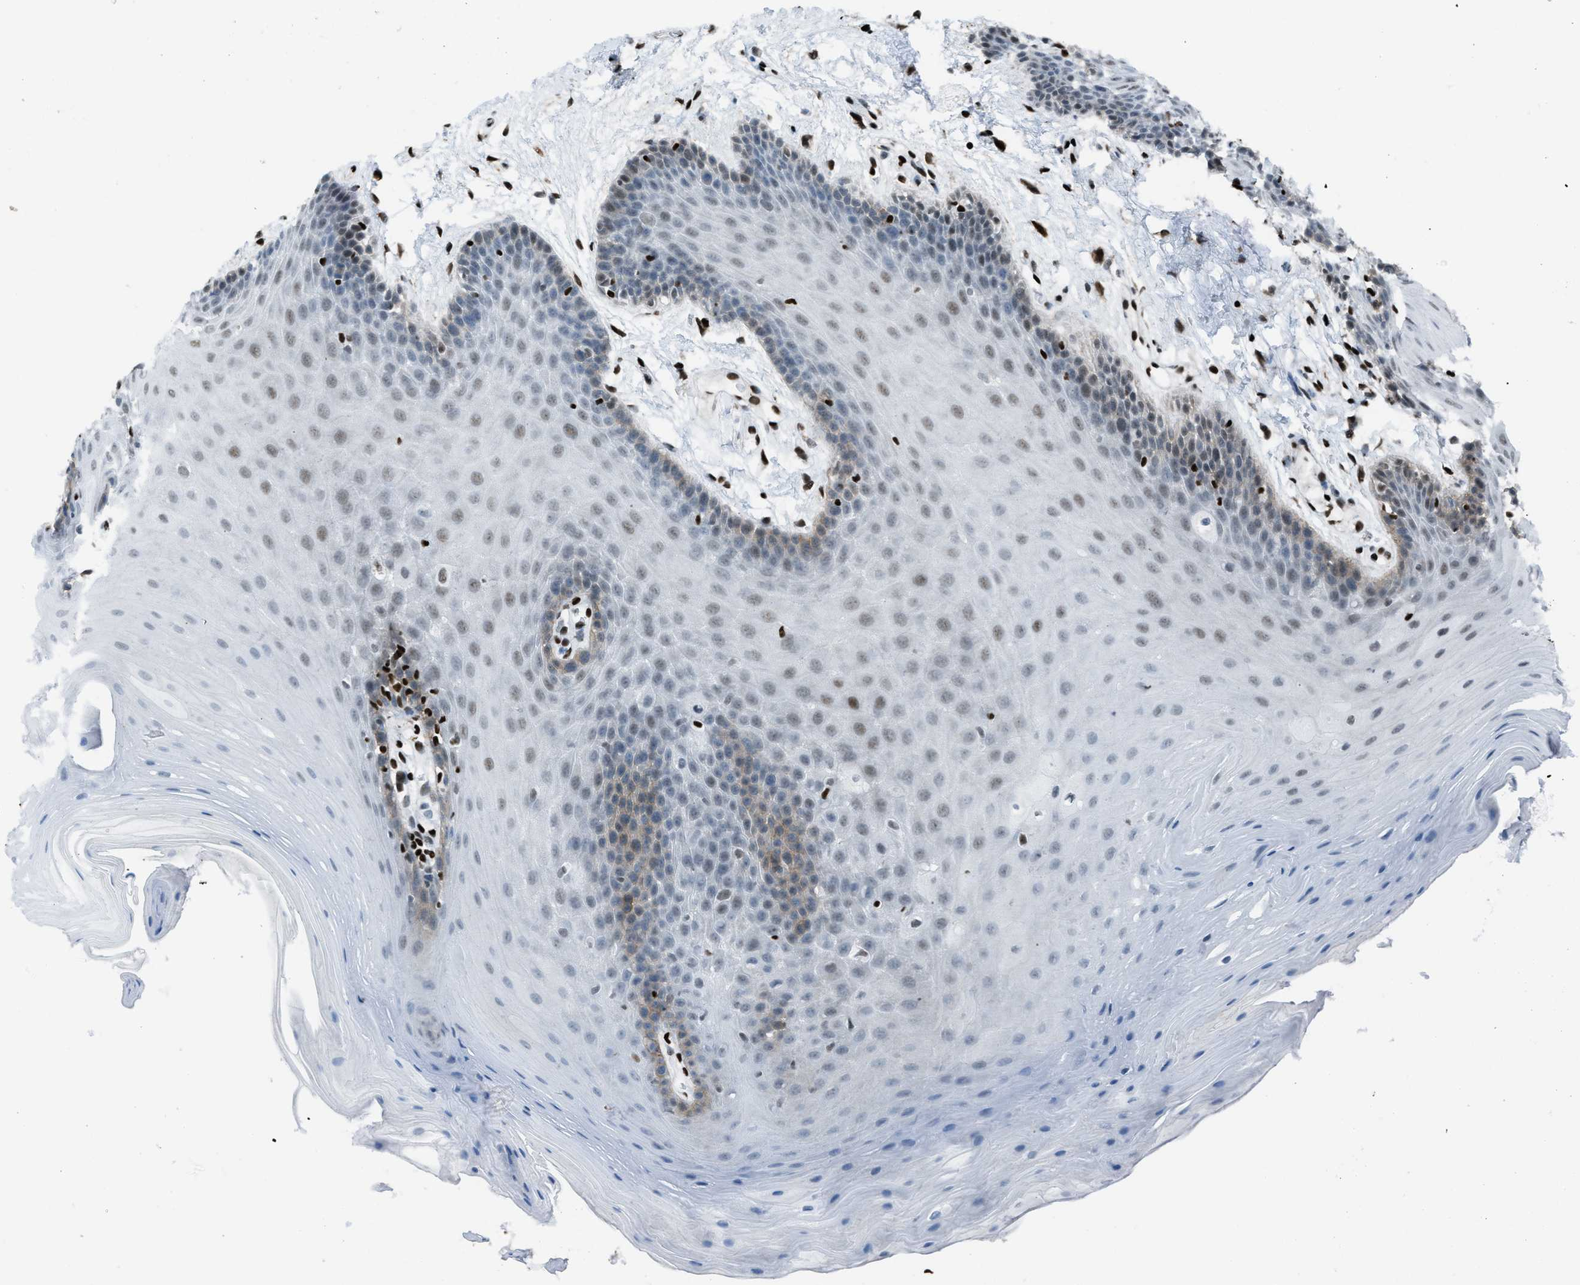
{"staining": {"intensity": "strong", "quantity": "<25%", "location": "nuclear"}, "tissue": "oral mucosa", "cell_type": "Squamous epithelial cells", "image_type": "normal", "snomed": [{"axis": "morphology", "description": "Normal tissue, NOS"}, {"axis": "morphology", "description": "Squamous cell carcinoma, NOS"}, {"axis": "topography", "description": "Oral tissue"}, {"axis": "topography", "description": "Head-Neck"}], "caption": "Oral mucosa stained for a protein demonstrates strong nuclear positivity in squamous epithelial cells. The protein is shown in brown color, while the nuclei are stained blue.", "gene": "SLFN5", "patient": {"sex": "male", "age": 71}}